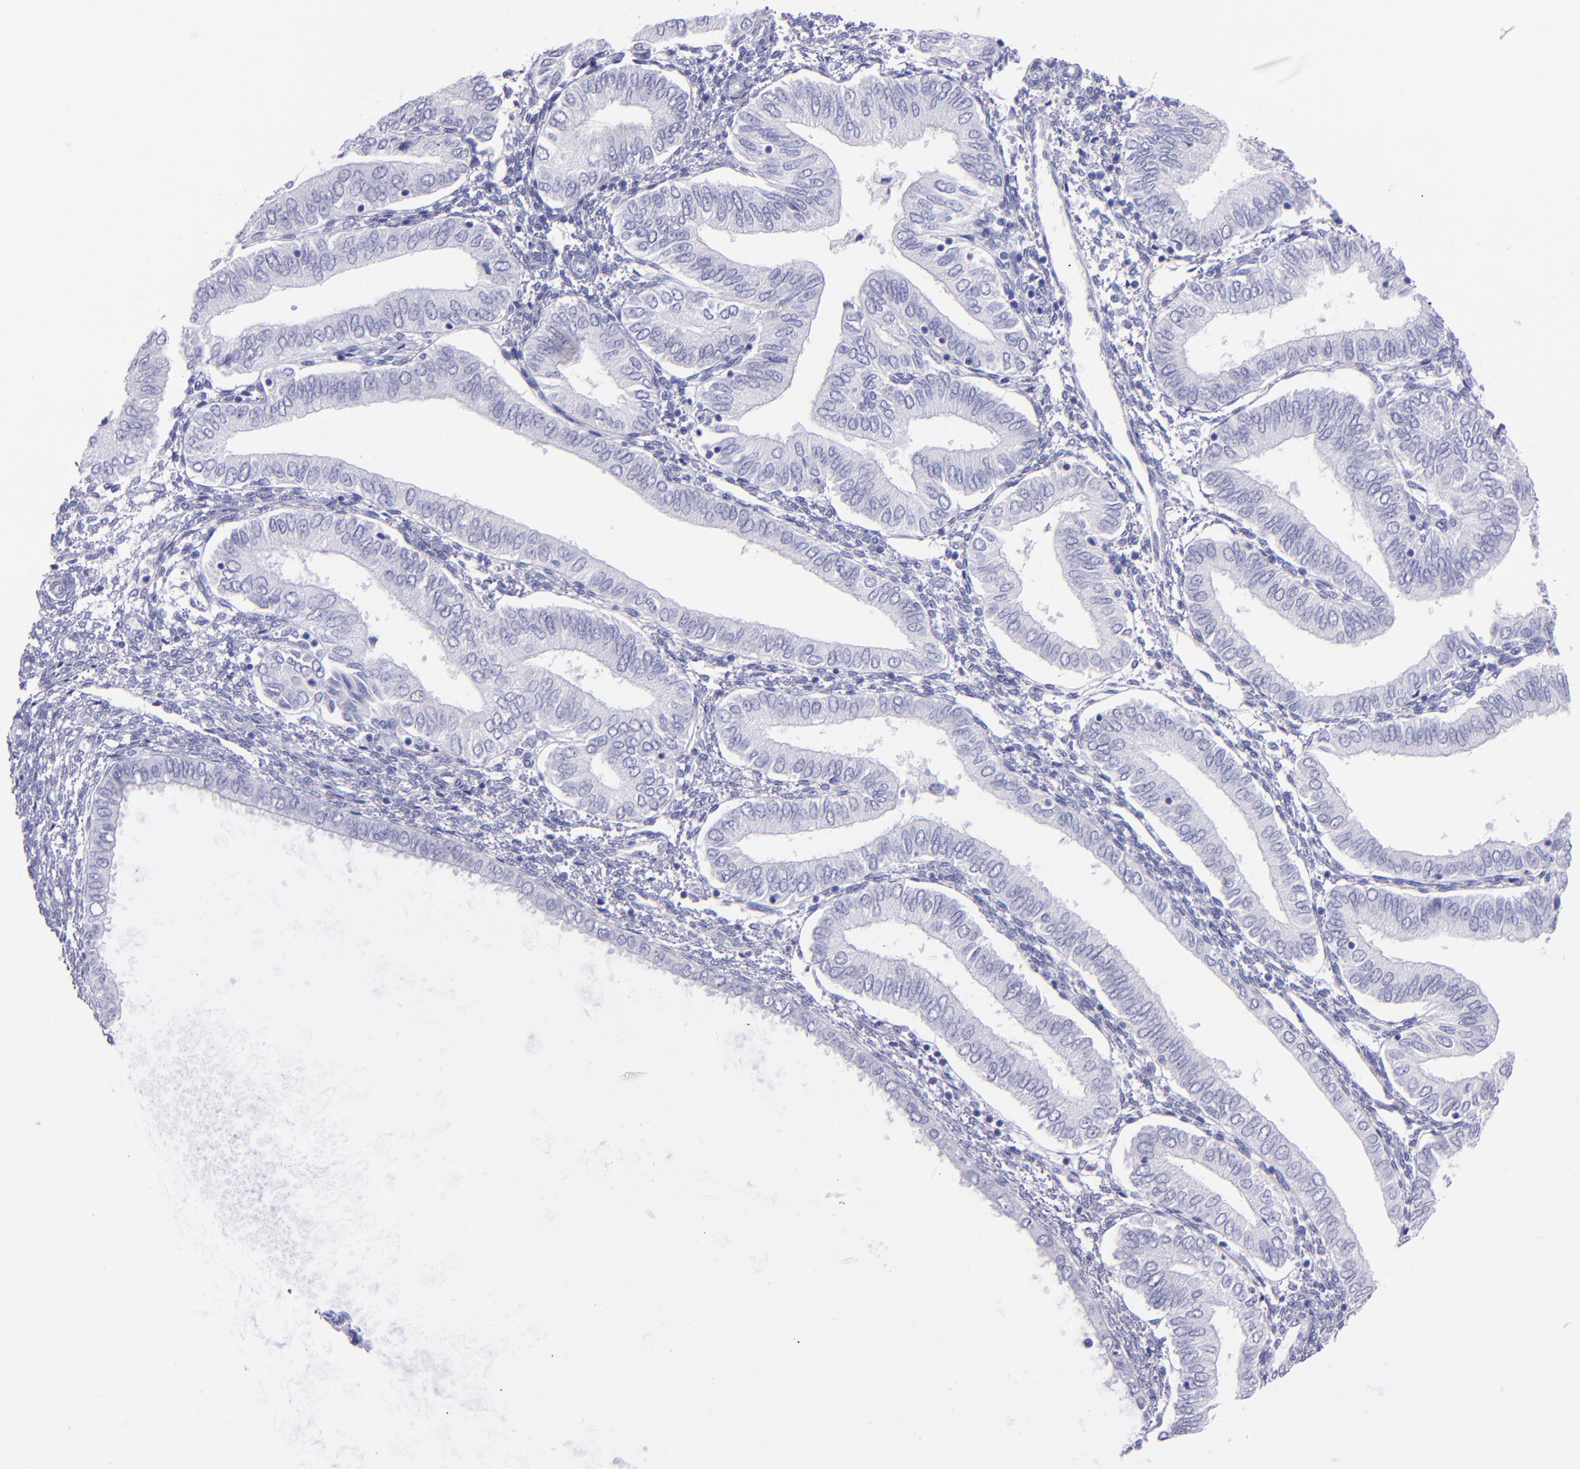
{"staining": {"intensity": "negative", "quantity": "none", "location": "none"}, "tissue": "endometrial cancer", "cell_type": "Tumor cells", "image_type": "cancer", "snomed": [{"axis": "morphology", "description": "Adenocarcinoma, NOS"}, {"axis": "topography", "description": "Endometrium"}], "caption": "Protein analysis of endometrial adenocarcinoma exhibits no significant positivity in tumor cells.", "gene": "SFTPA2", "patient": {"sex": "female", "age": 51}}